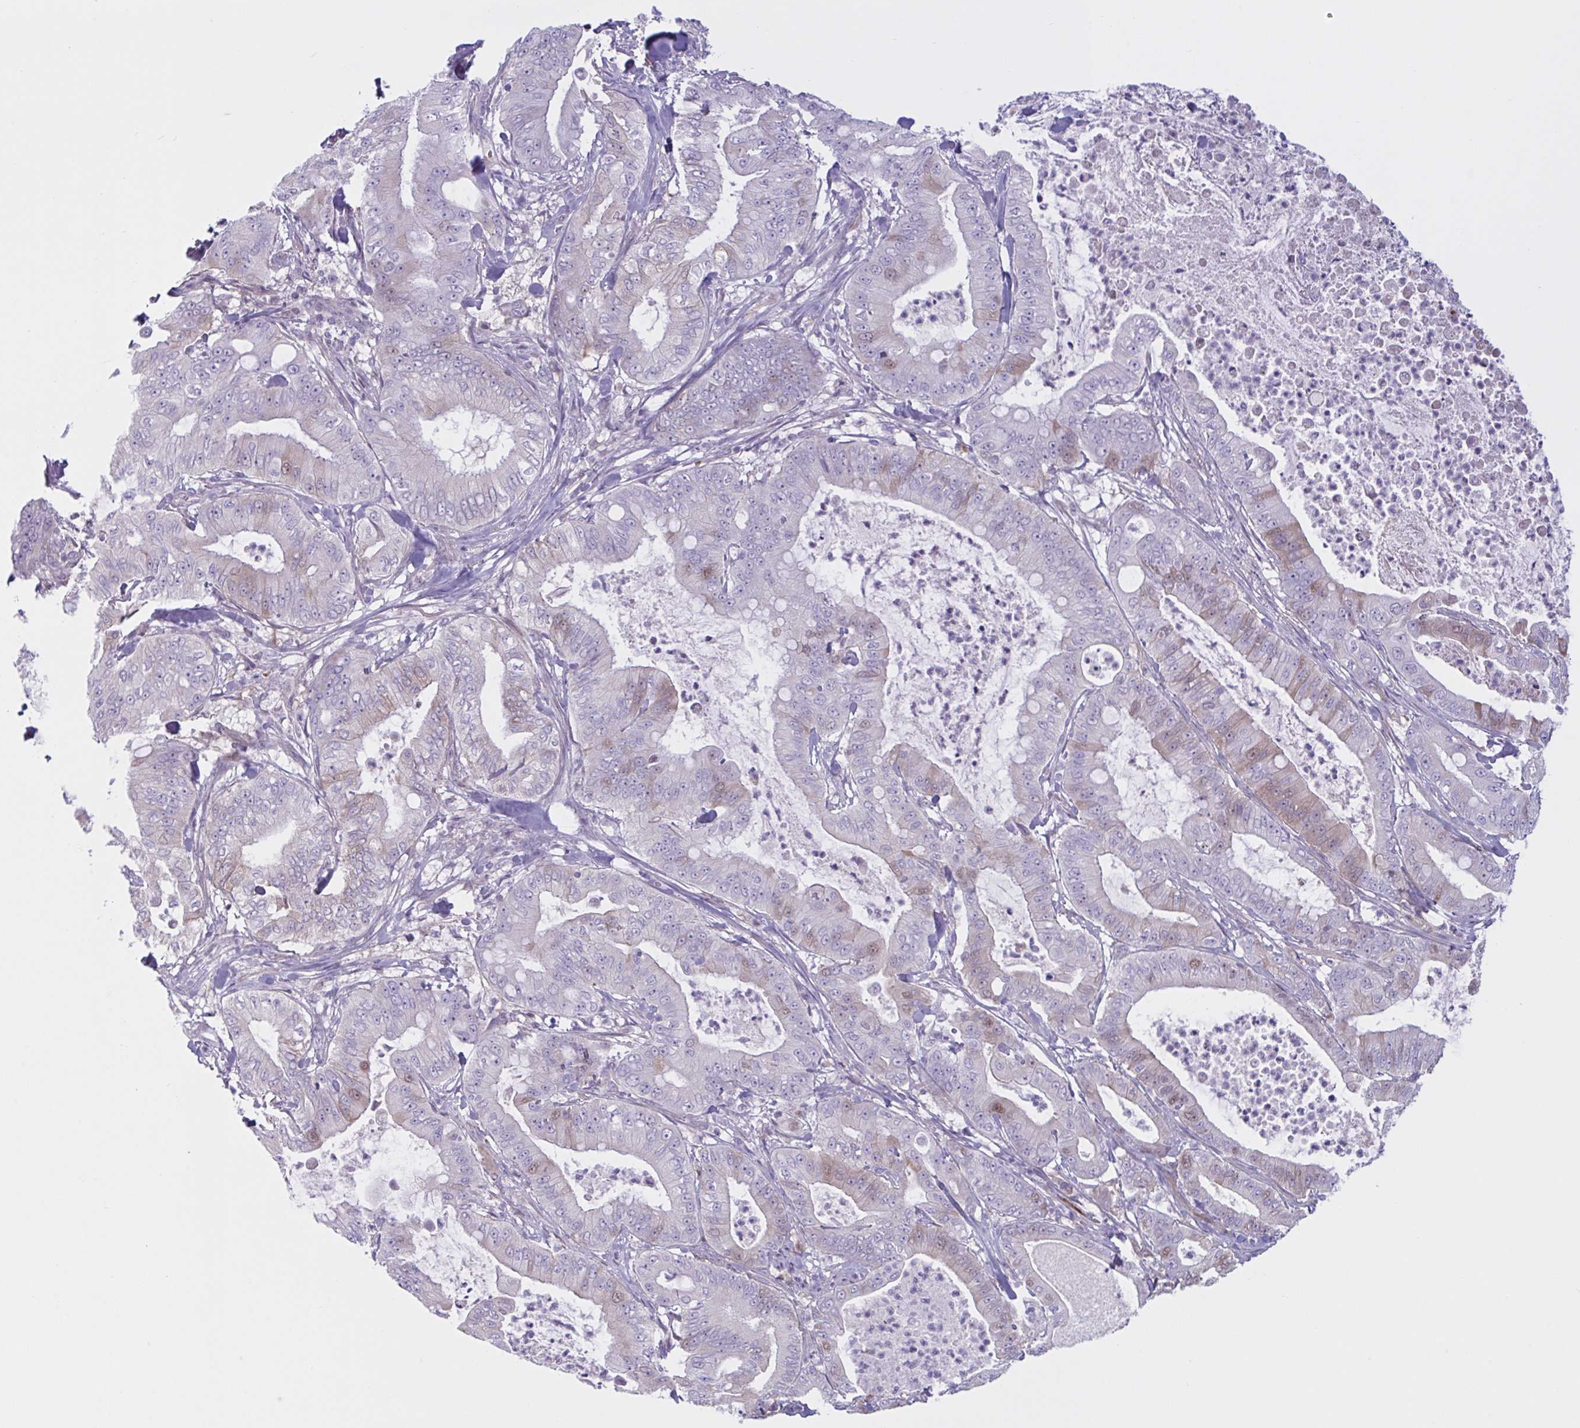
{"staining": {"intensity": "weak", "quantity": "<25%", "location": "cytoplasmic/membranous"}, "tissue": "pancreatic cancer", "cell_type": "Tumor cells", "image_type": "cancer", "snomed": [{"axis": "morphology", "description": "Adenocarcinoma, NOS"}, {"axis": "topography", "description": "Pancreas"}], "caption": "This is an immunohistochemistry (IHC) image of pancreatic adenocarcinoma. There is no expression in tumor cells.", "gene": "VWC2", "patient": {"sex": "male", "age": 71}}